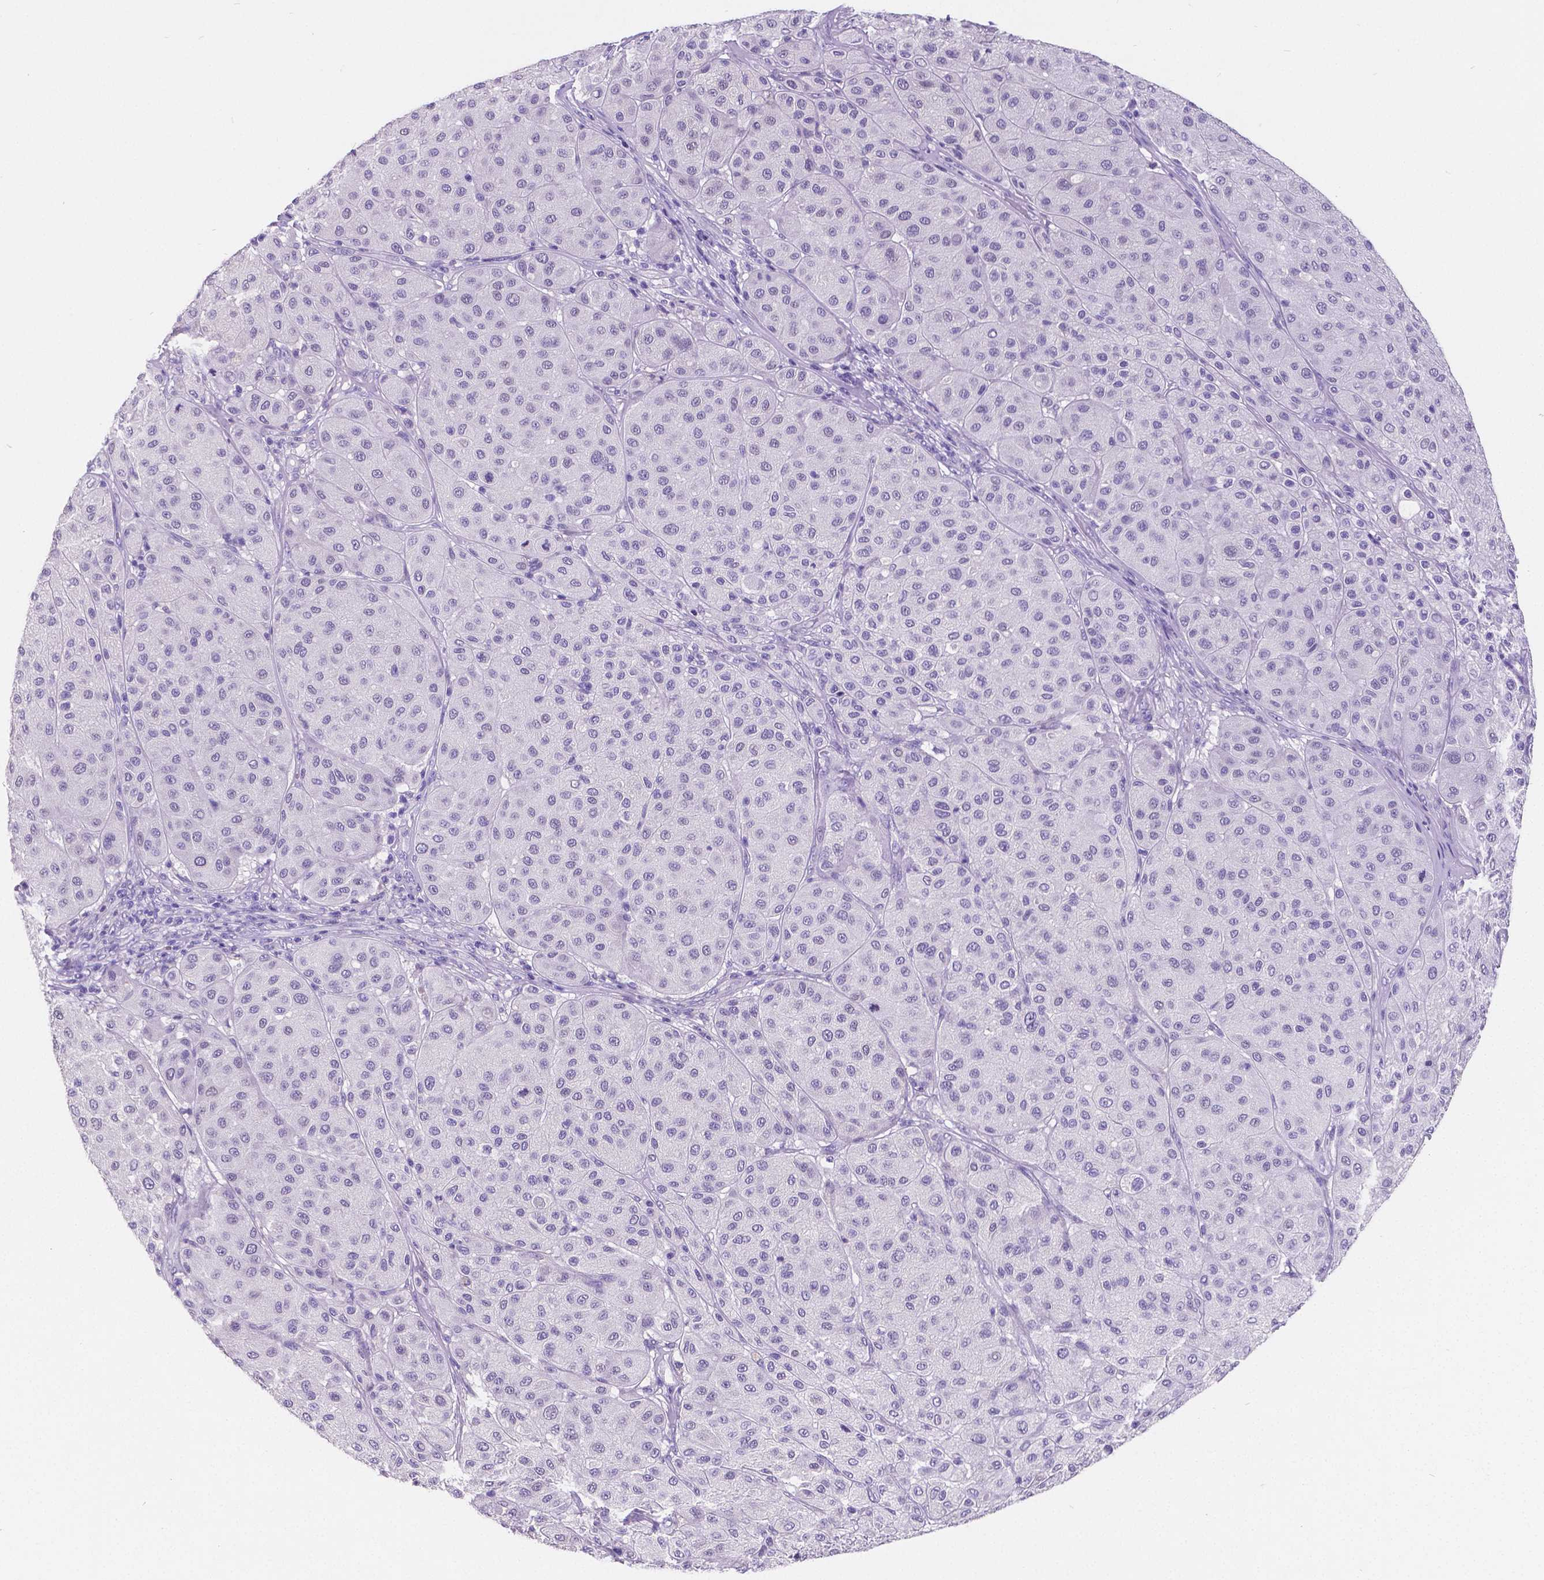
{"staining": {"intensity": "negative", "quantity": "none", "location": "none"}, "tissue": "melanoma", "cell_type": "Tumor cells", "image_type": "cancer", "snomed": [{"axis": "morphology", "description": "Malignant melanoma, Metastatic site"}, {"axis": "topography", "description": "Smooth muscle"}], "caption": "Histopathology image shows no protein expression in tumor cells of melanoma tissue. Brightfield microscopy of immunohistochemistry (IHC) stained with DAB (3,3'-diaminobenzidine) (brown) and hematoxylin (blue), captured at high magnification.", "gene": "SATB2", "patient": {"sex": "male", "age": 41}}